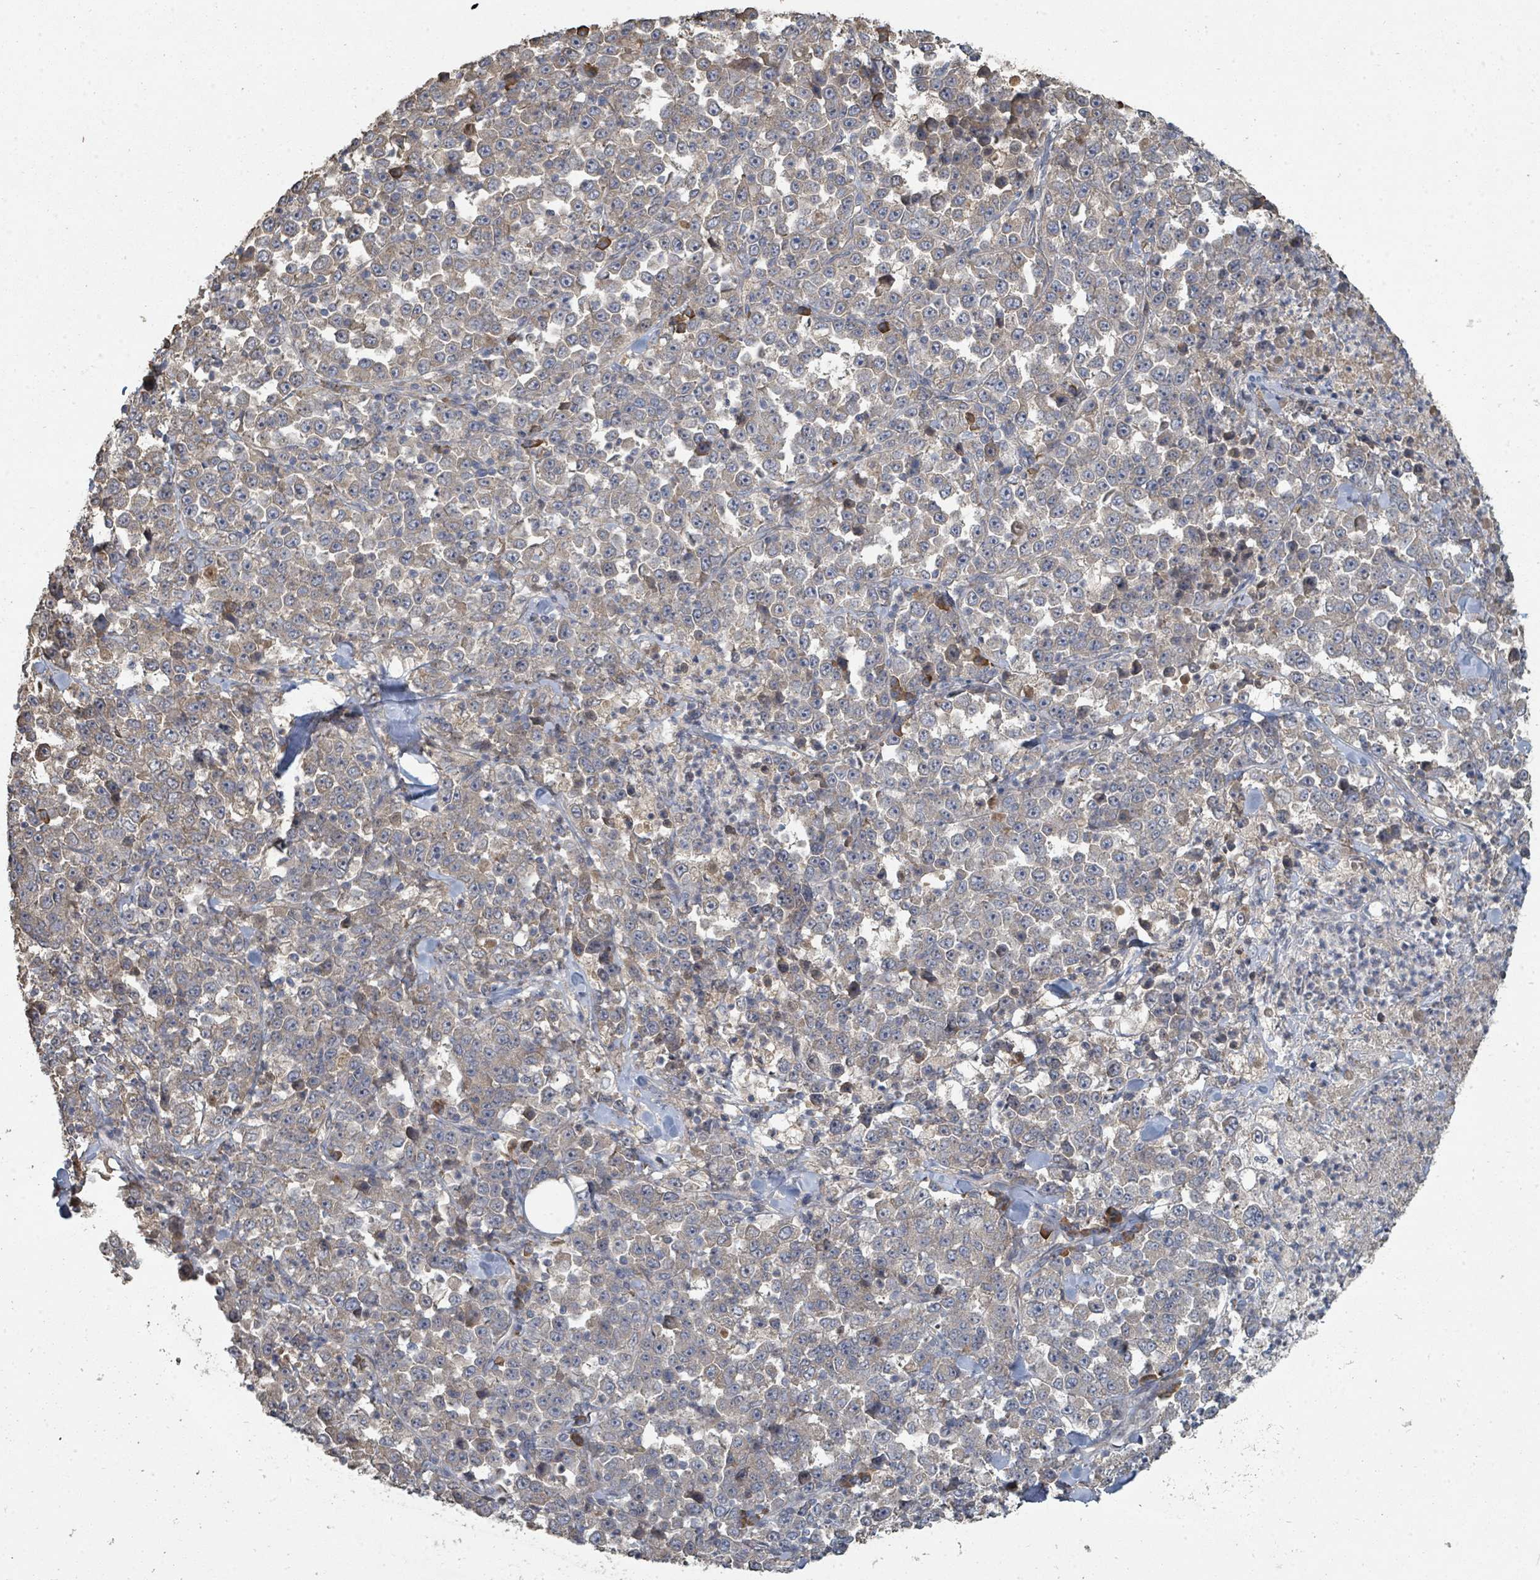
{"staining": {"intensity": "negative", "quantity": "none", "location": "none"}, "tissue": "stomach cancer", "cell_type": "Tumor cells", "image_type": "cancer", "snomed": [{"axis": "morphology", "description": "Normal tissue, NOS"}, {"axis": "morphology", "description": "Adenocarcinoma, NOS"}, {"axis": "topography", "description": "Stomach, upper"}, {"axis": "topography", "description": "Stomach"}], "caption": "This is an immunohistochemistry (IHC) image of stomach adenocarcinoma. There is no staining in tumor cells.", "gene": "WDFY1", "patient": {"sex": "male", "age": 59}}